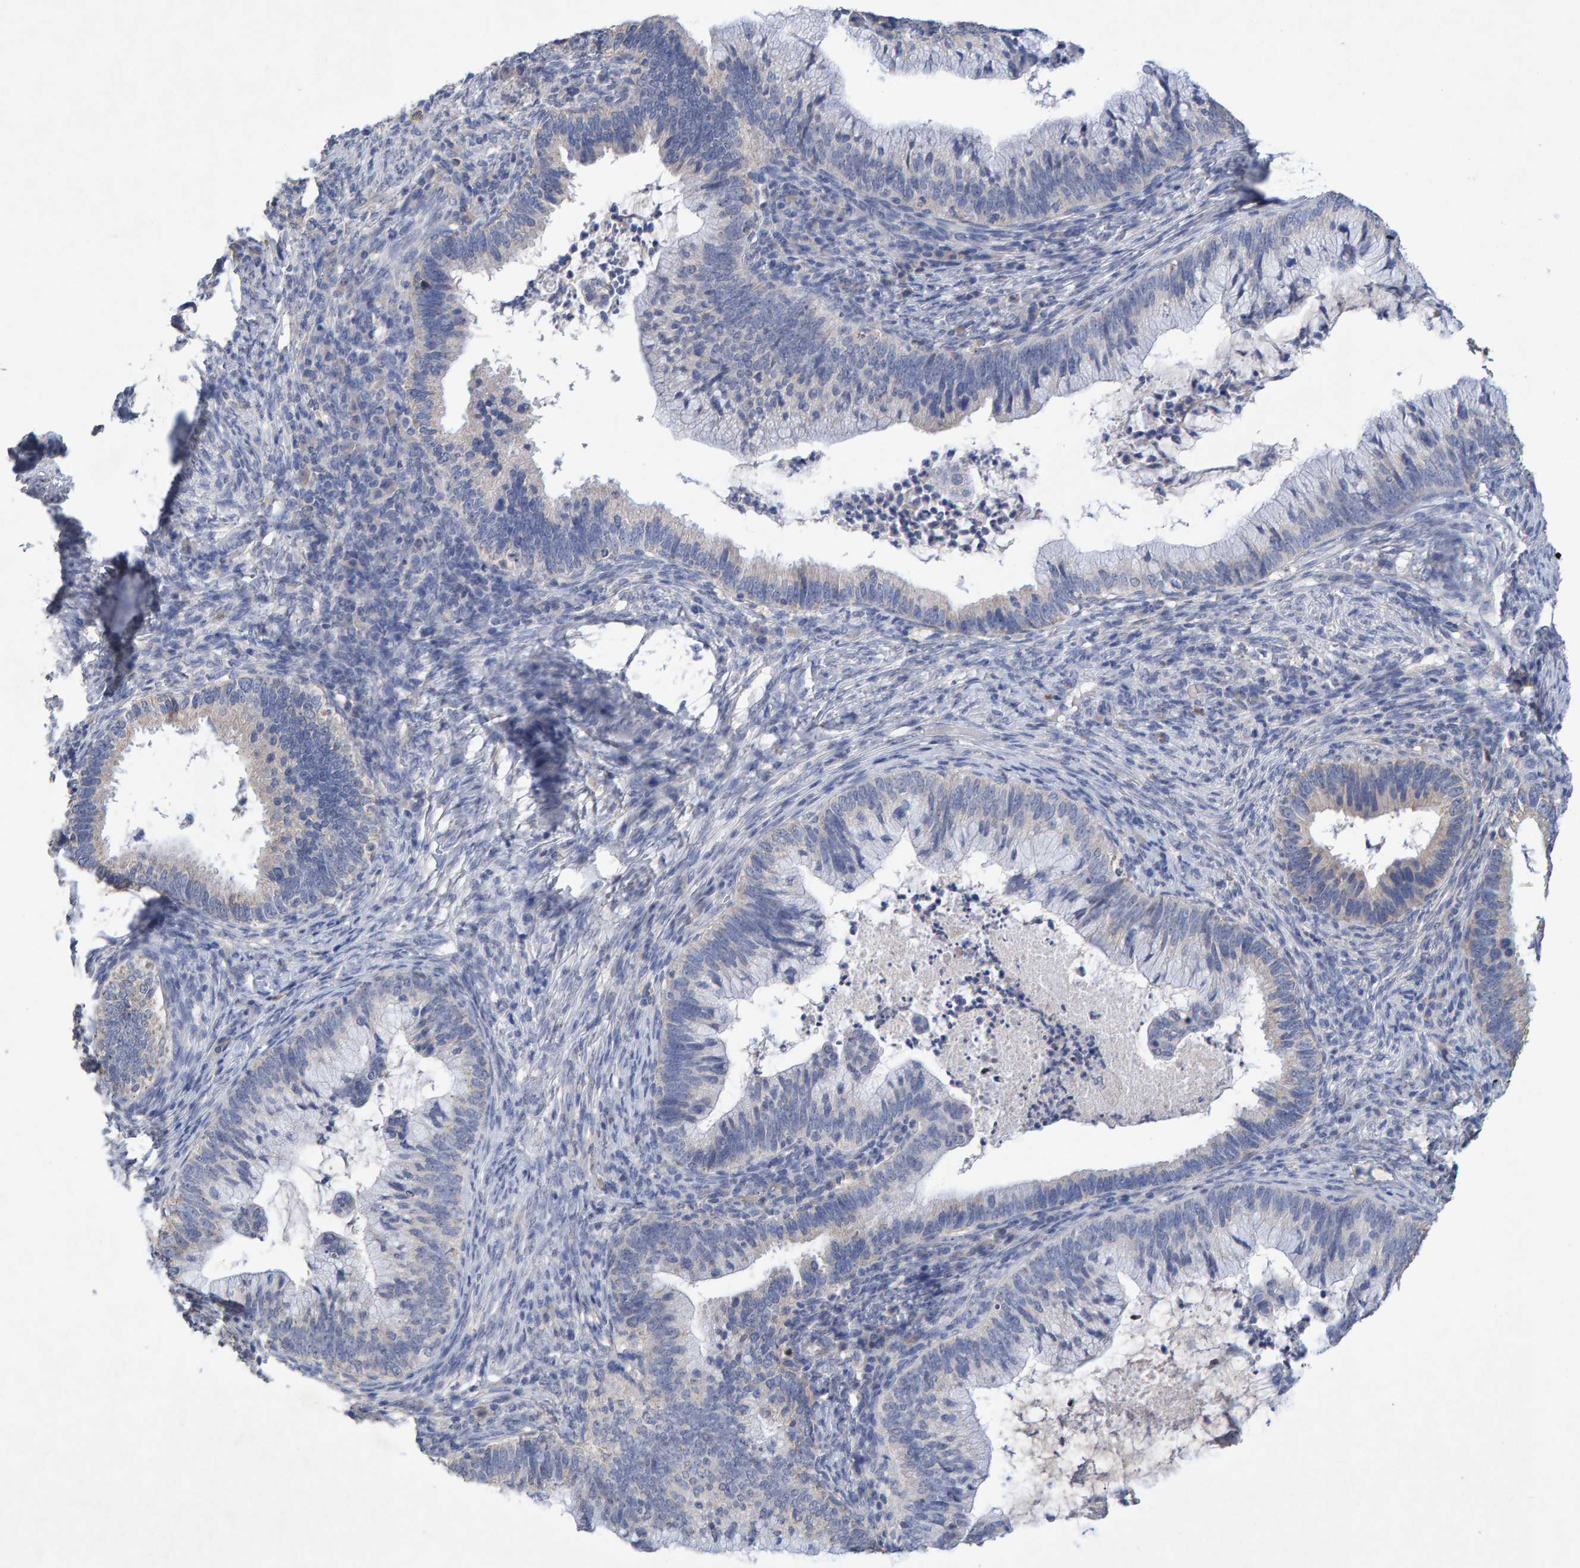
{"staining": {"intensity": "negative", "quantity": "none", "location": "none"}, "tissue": "cervical cancer", "cell_type": "Tumor cells", "image_type": "cancer", "snomed": [{"axis": "morphology", "description": "Adenocarcinoma, NOS"}, {"axis": "topography", "description": "Cervix"}], "caption": "Immunohistochemistry micrograph of cervical cancer stained for a protein (brown), which displays no positivity in tumor cells.", "gene": "CTH", "patient": {"sex": "female", "age": 36}}